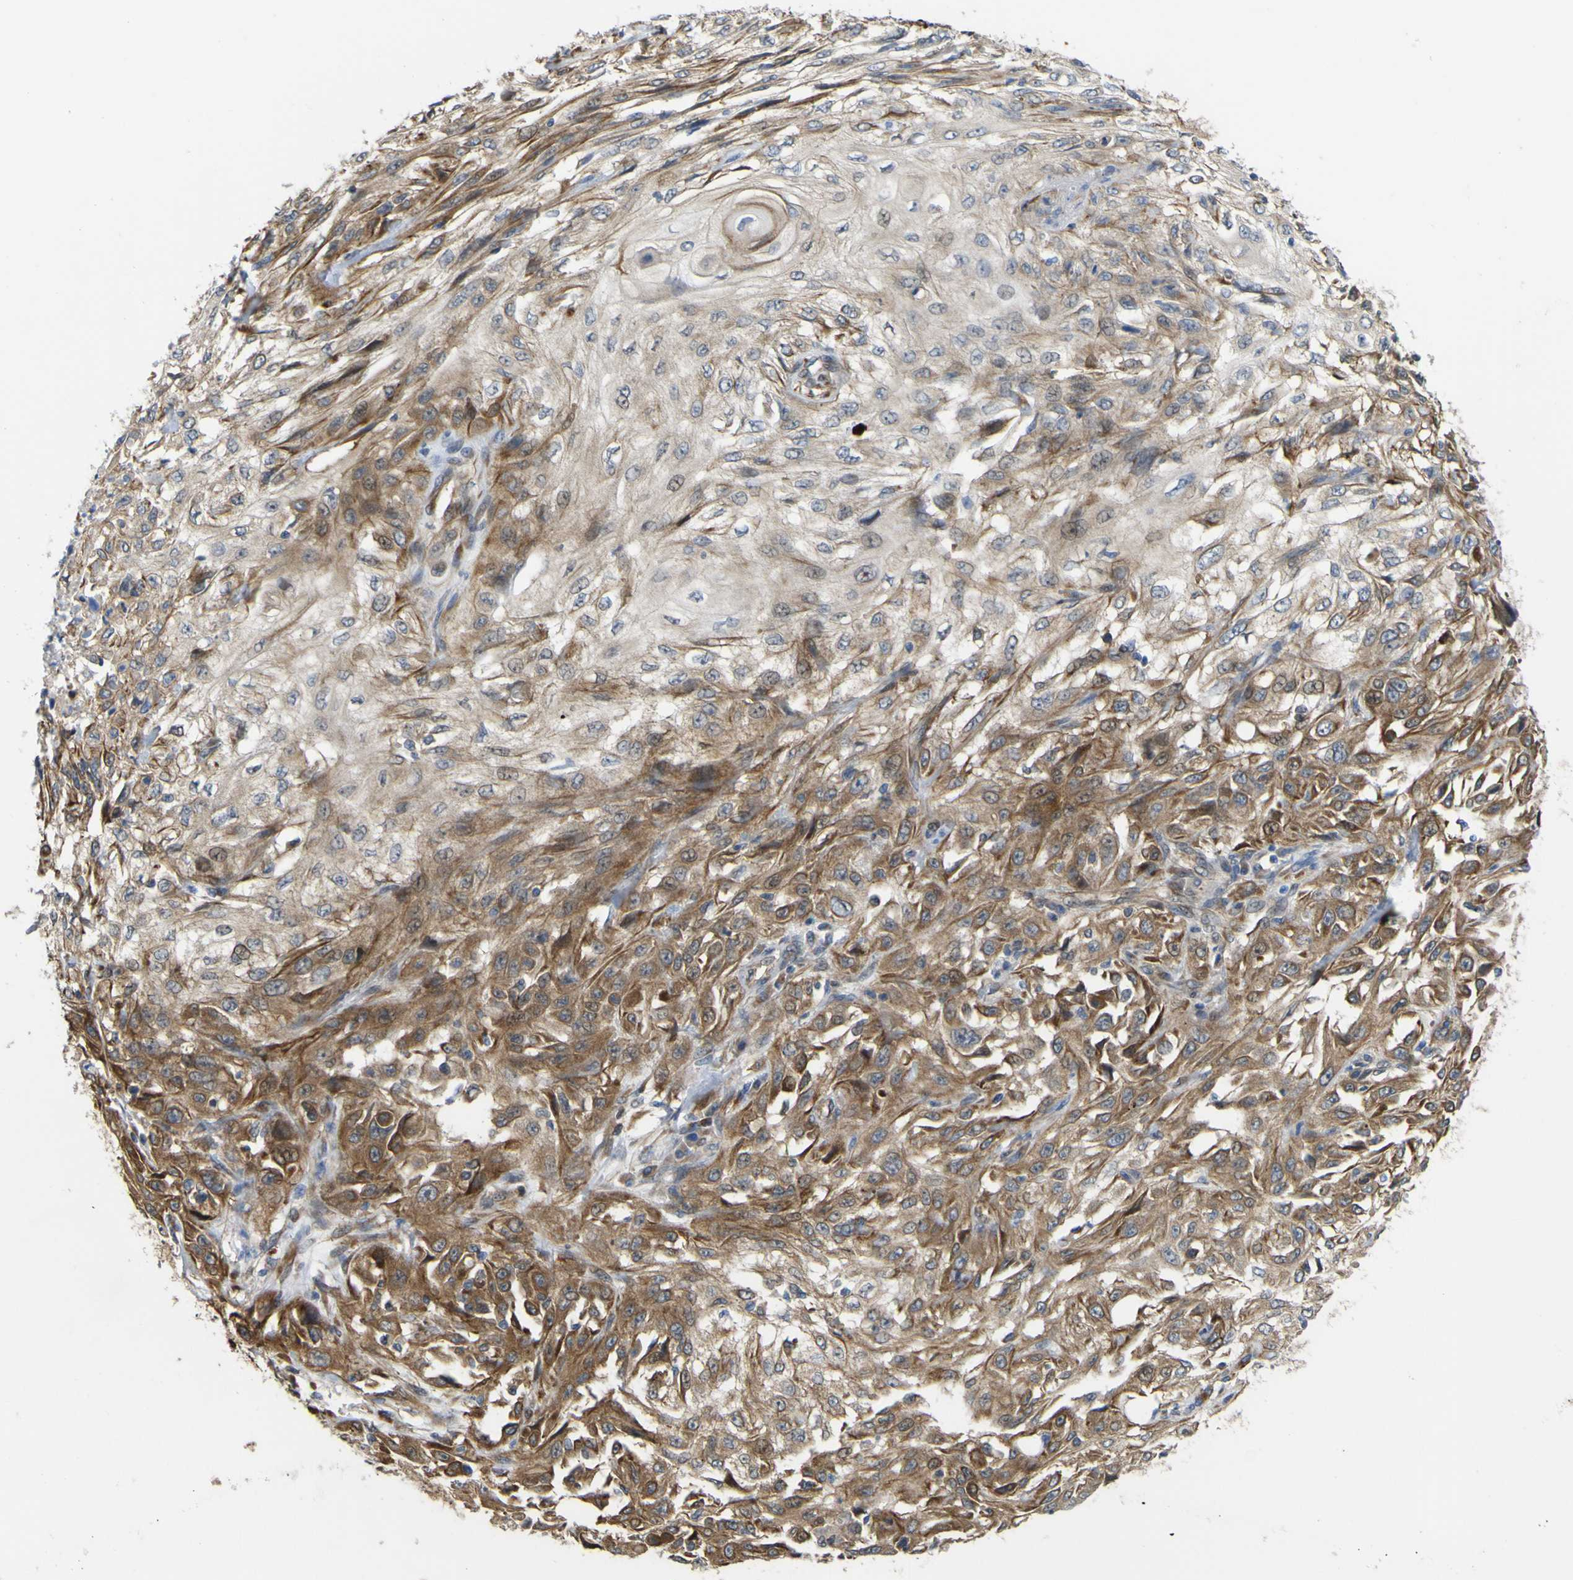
{"staining": {"intensity": "moderate", "quantity": ">75%", "location": "cytoplasmic/membranous"}, "tissue": "skin cancer", "cell_type": "Tumor cells", "image_type": "cancer", "snomed": [{"axis": "morphology", "description": "Squamous cell carcinoma, NOS"}, {"axis": "topography", "description": "Skin"}], "caption": "The immunohistochemical stain shows moderate cytoplasmic/membranous staining in tumor cells of skin cancer tissue. (DAB (3,3'-diaminobenzidine) IHC, brown staining for protein, blue staining for nuclei).", "gene": "JPH1", "patient": {"sex": "male", "age": 75}}